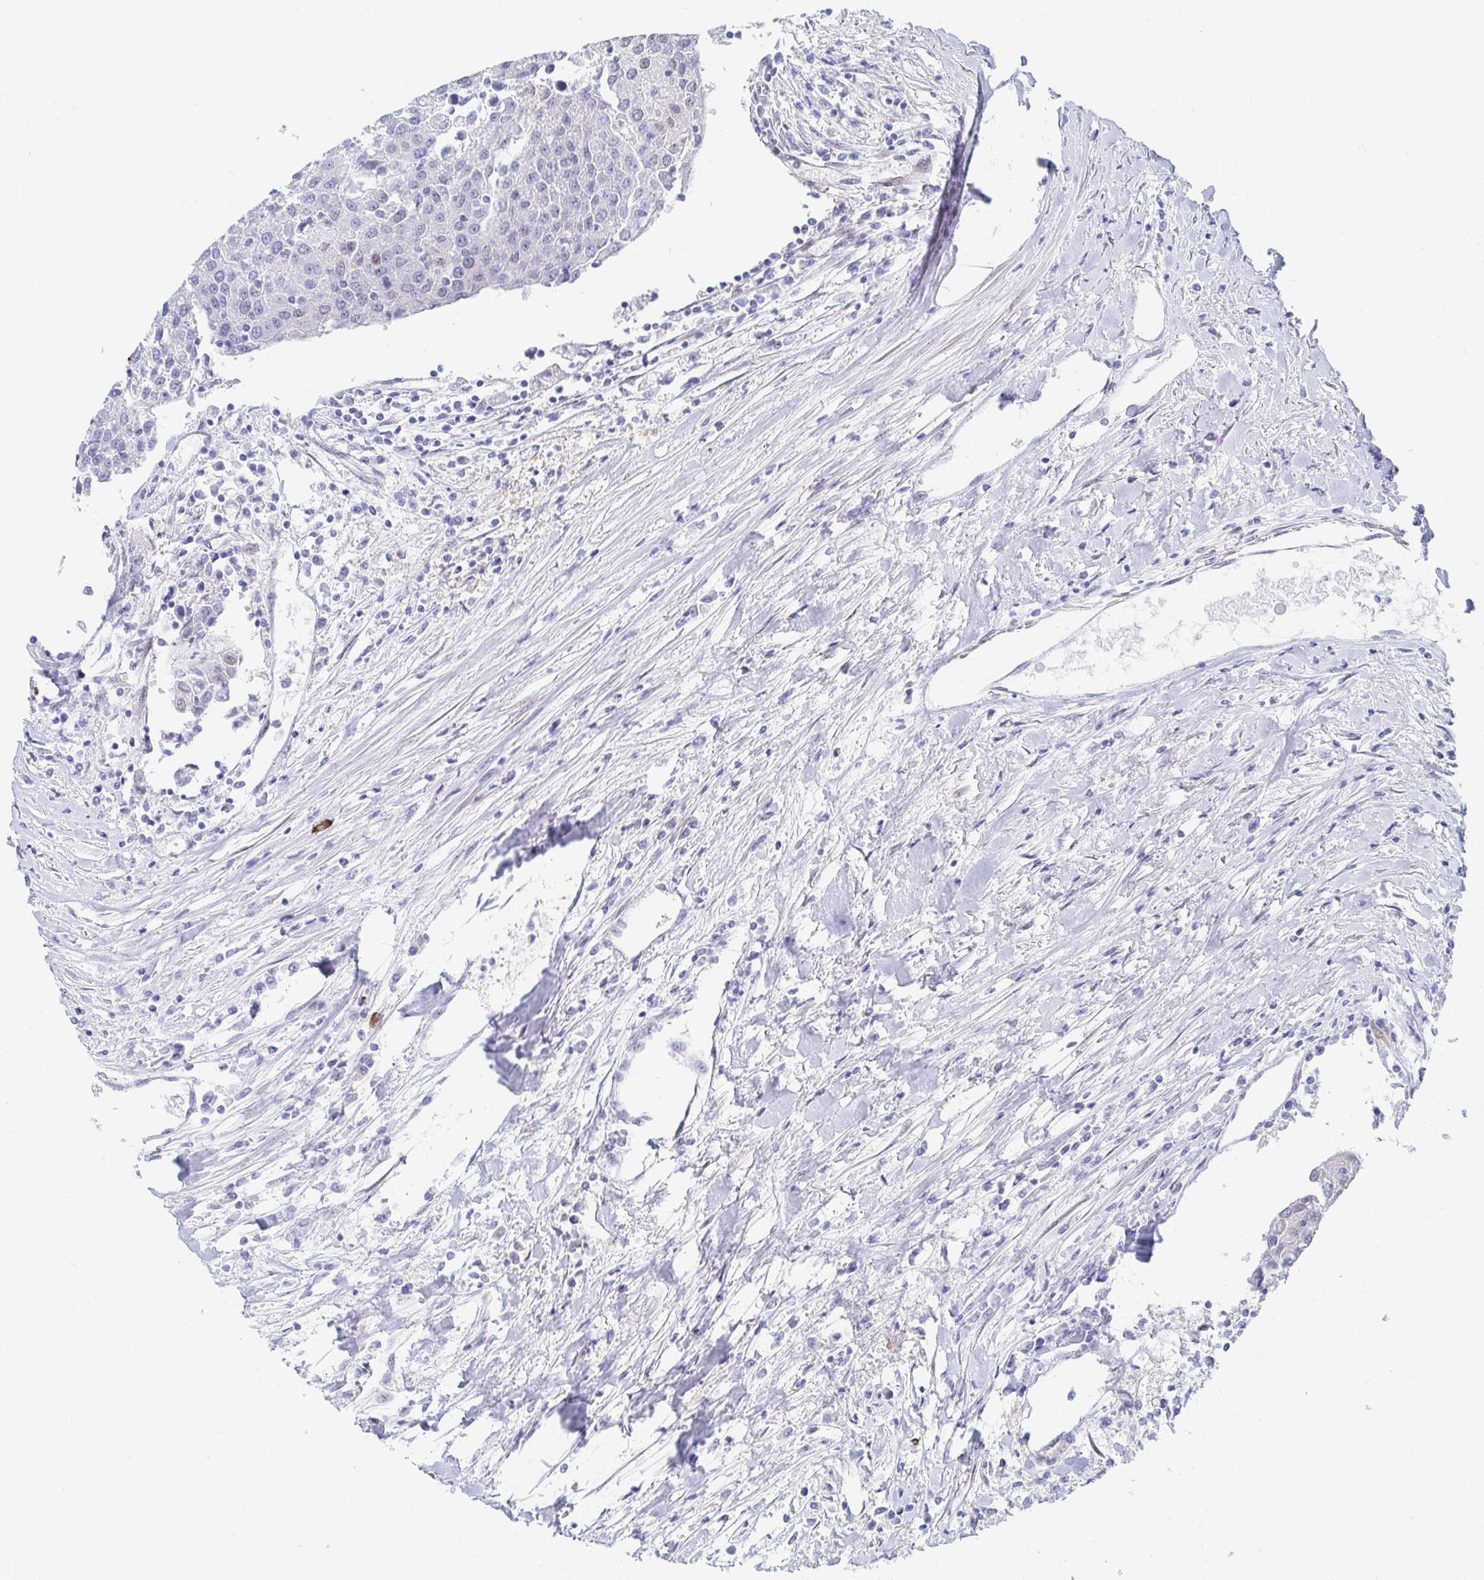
{"staining": {"intensity": "weak", "quantity": "<25%", "location": "nuclear"}, "tissue": "urothelial cancer", "cell_type": "Tumor cells", "image_type": "cancer", "snomed": [{"axis": "morphology", "description": "Urothelial carcinoma, High grade"}, {"axis": "topography", "description": "Urinary bladder"}], "caption": "This is an immunohistochemistry (IHC) image of urothelial cancer. There is no expression in tumor cells.", "gene": "COL28A1", "patient": {"sex": "female", "age": 85}}